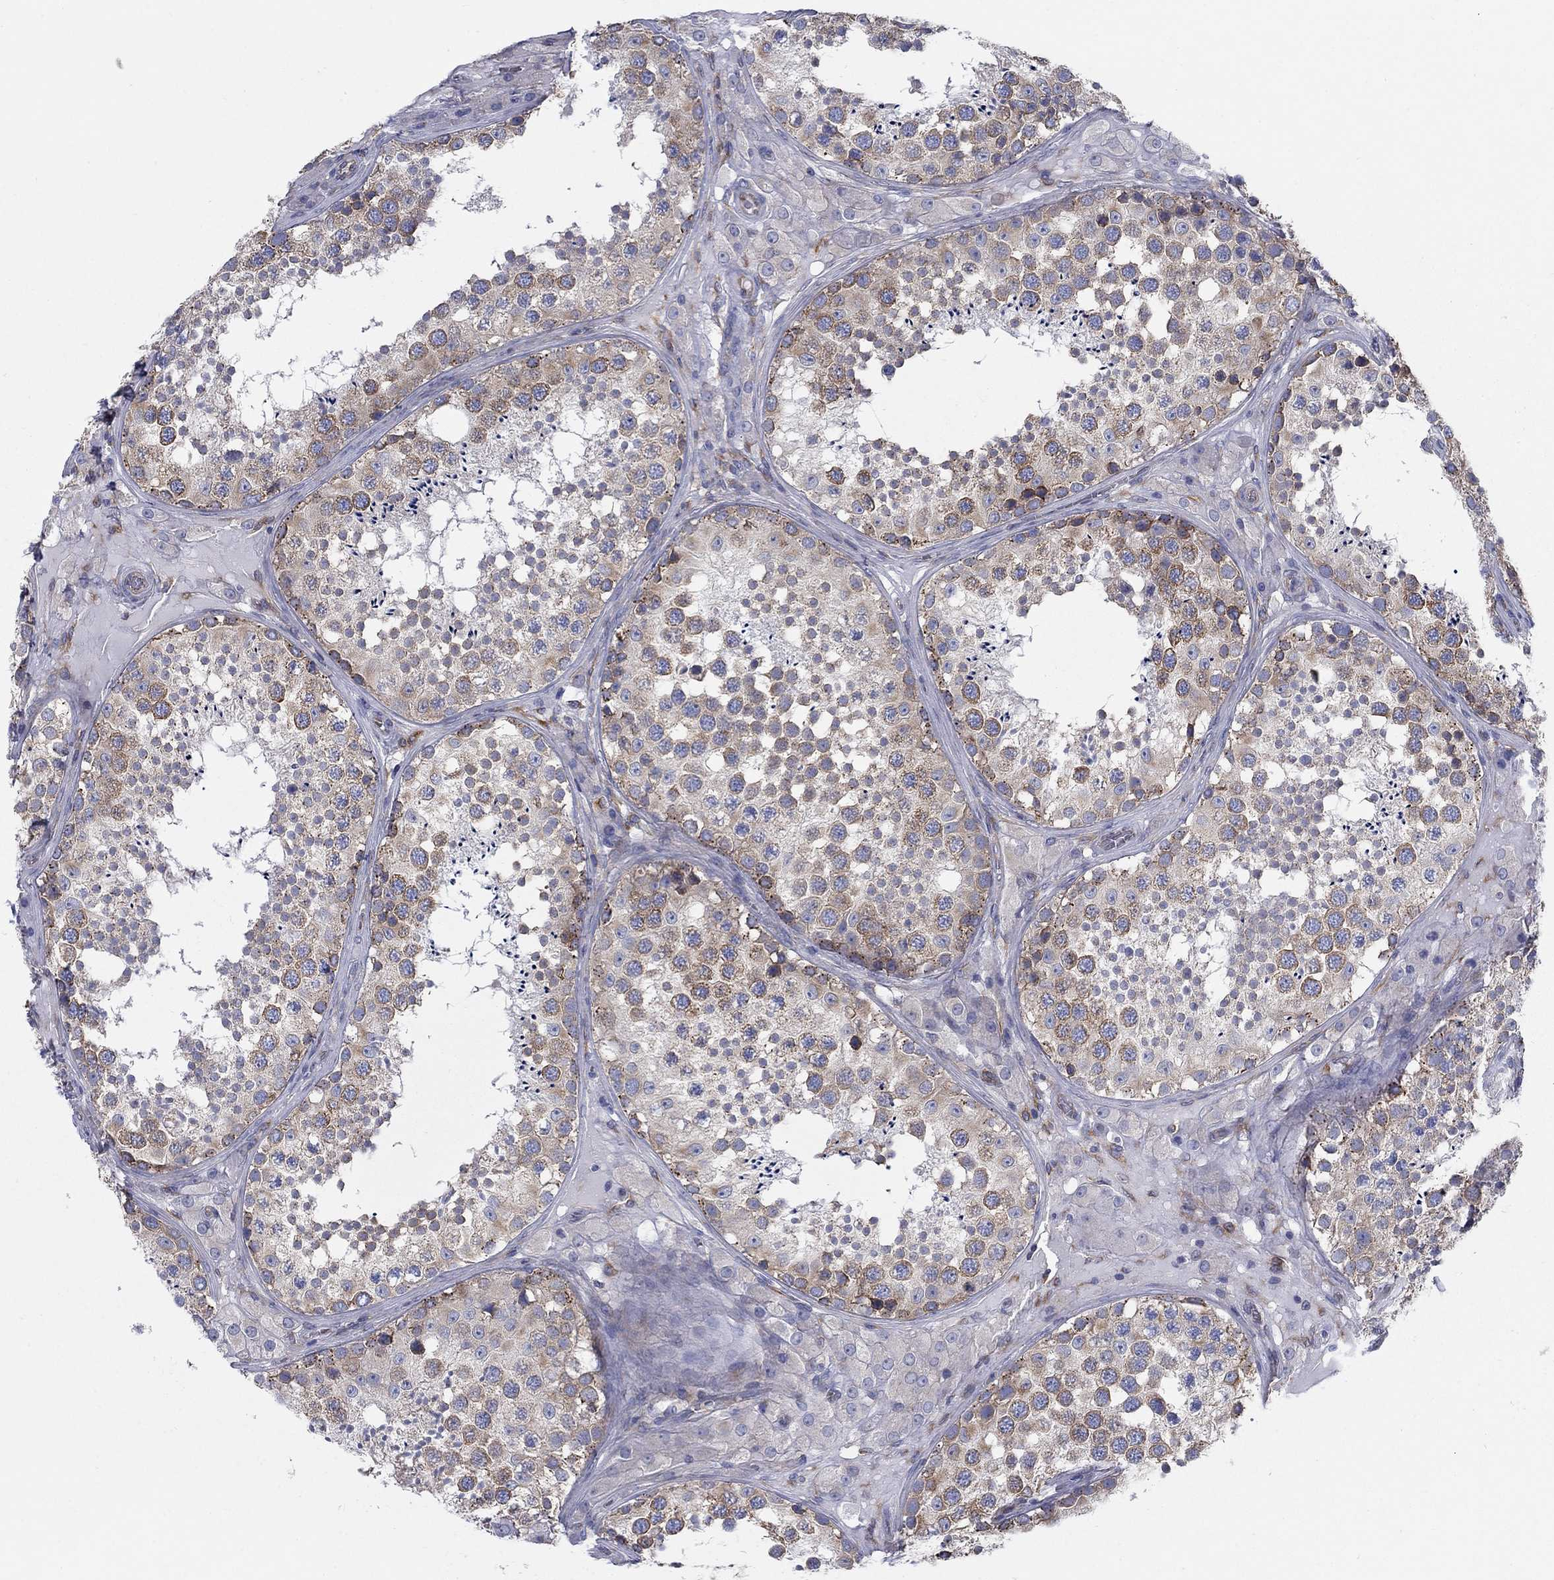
{"staining": {"intensity": "strong", "quantity": "<25%", "location": "cytoplasmic/membranous"}, "tissue": "testis", "cell_type": "Cells in seminiferous ducts", "image_type": "normal", "snomed": [{"axis": "morphology", "description": "Normal tissue, NOS"}, {"axis": "topography", "description": "Testis"}], "caption": "Protein staining of normal testis demonstrates strong cytoplasmic/membranous expression in about <25% of cells in seminiferous ducts.", "gene": "TMEM59", "patient": {"sex": "male", "age": 34}}